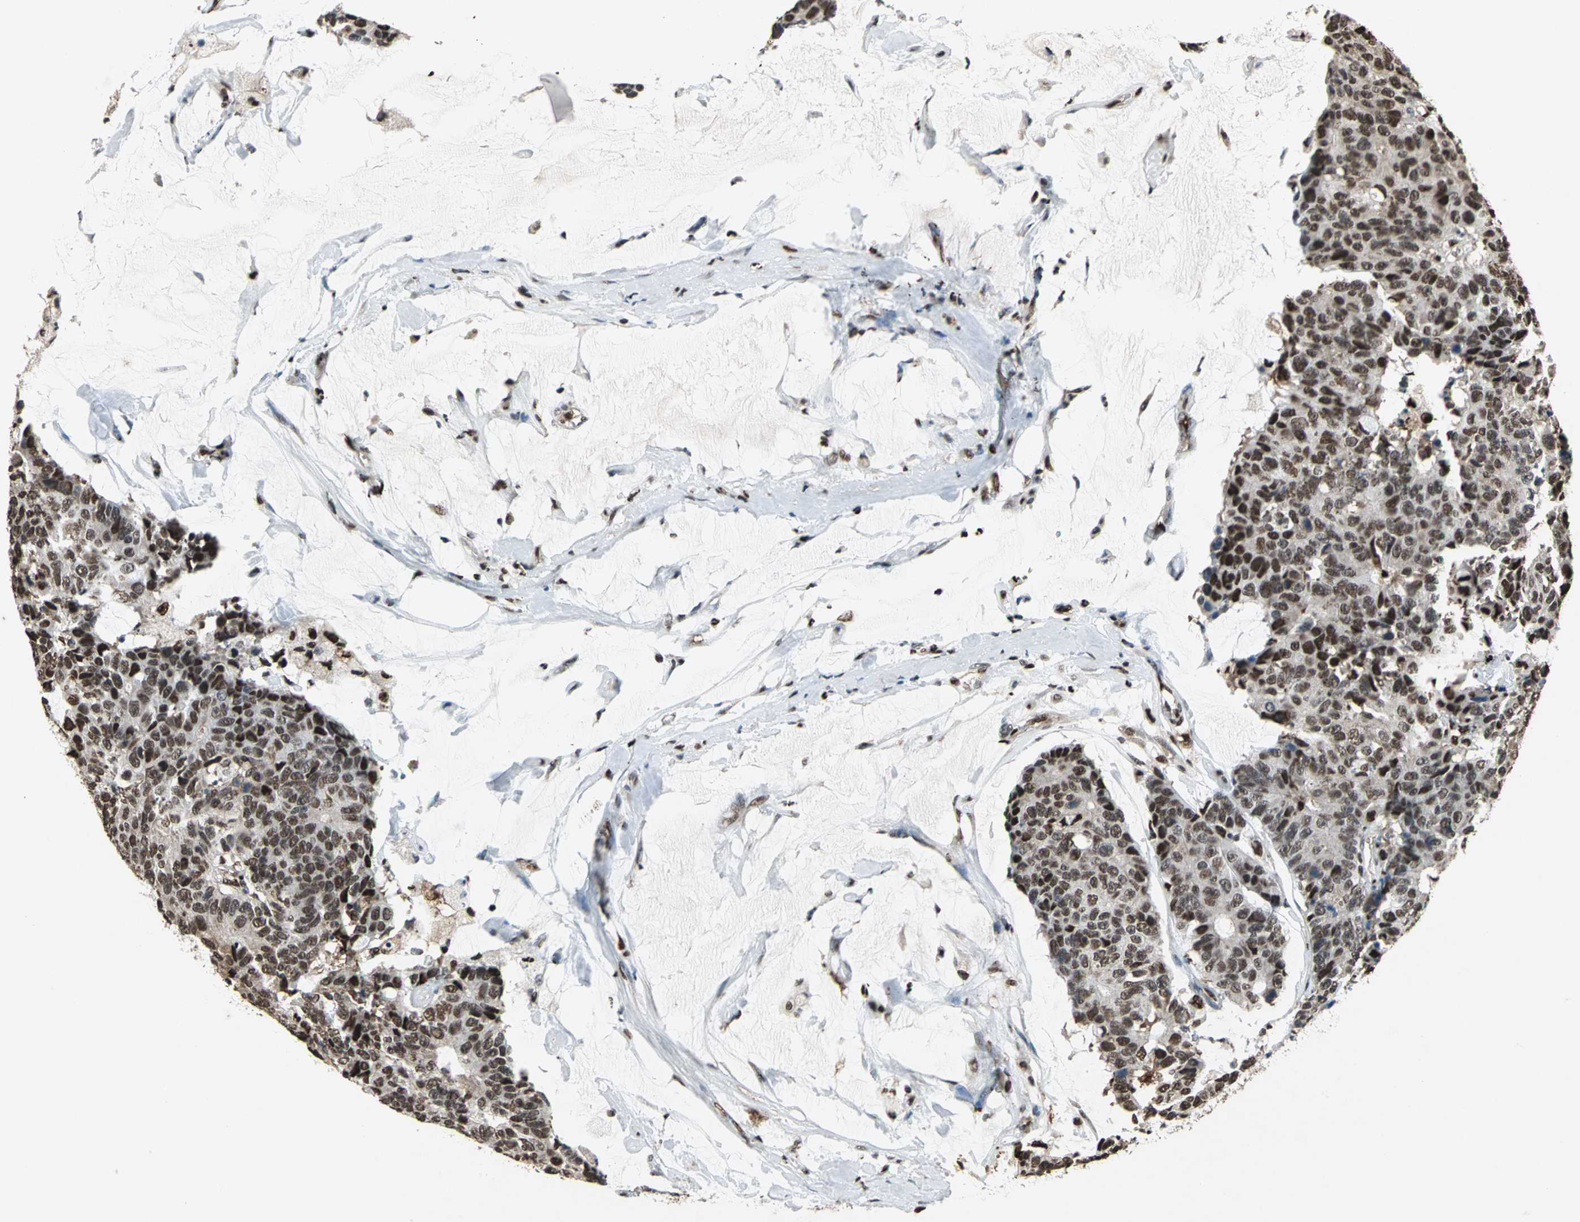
{"staining": {"intensity": "moderate", "quantity": ">75%", "location": "nuclear"}, "tissue": "colorectal cancer", "cell_type": "Tumor cells", "image_type": "cancer", "snomed": [{"axis": "morphology", "description": "Adenocarcinoma, NOS"}, {"axis": "topography", "description": "Colon"}], "caption": "Immunohistochemistry (DAB) staining of colorectal cancer displays moderate nuclear protein staining in approximately >75% of tumor cells.", "gene": "ANP32A", "patient": {"sex": "female", "age": 86}}